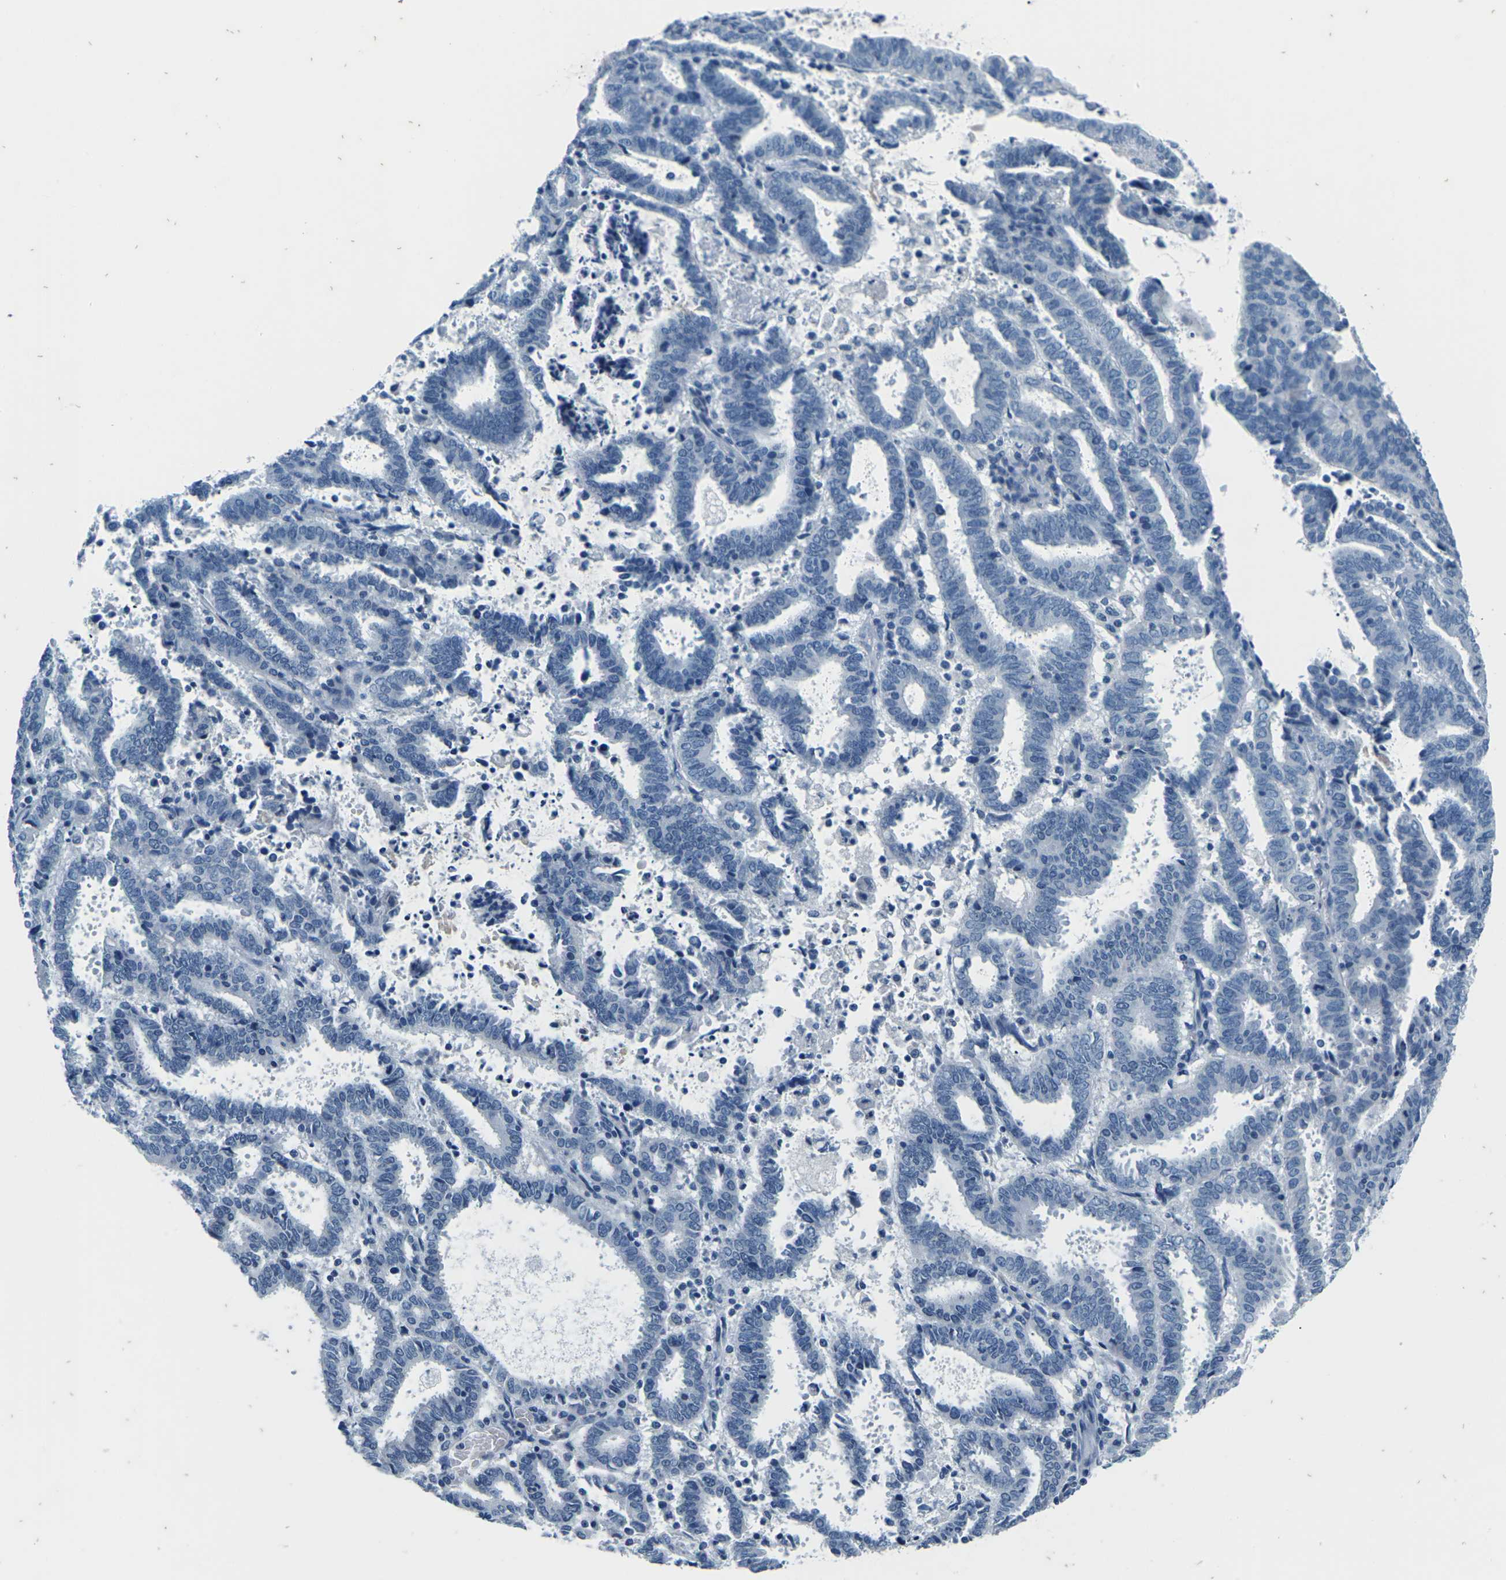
{"staining": {"intensity": "negative", "quantity": "none", "location": "none"}, "tissue": "endometrial cancer", "cell_type": "Tumor cells", "image_type": "cancer", "snomed": [{"axis": "morphology", "description": "Adenocarcinoma, NOS"}, {"axis": "topography", "description": "Uterus"}], "caption": "IHC of endometrial cancer displays no positivity in tumor cells.", "gene": "UMOD", "patient": {"sex": "female", "age": 83}}